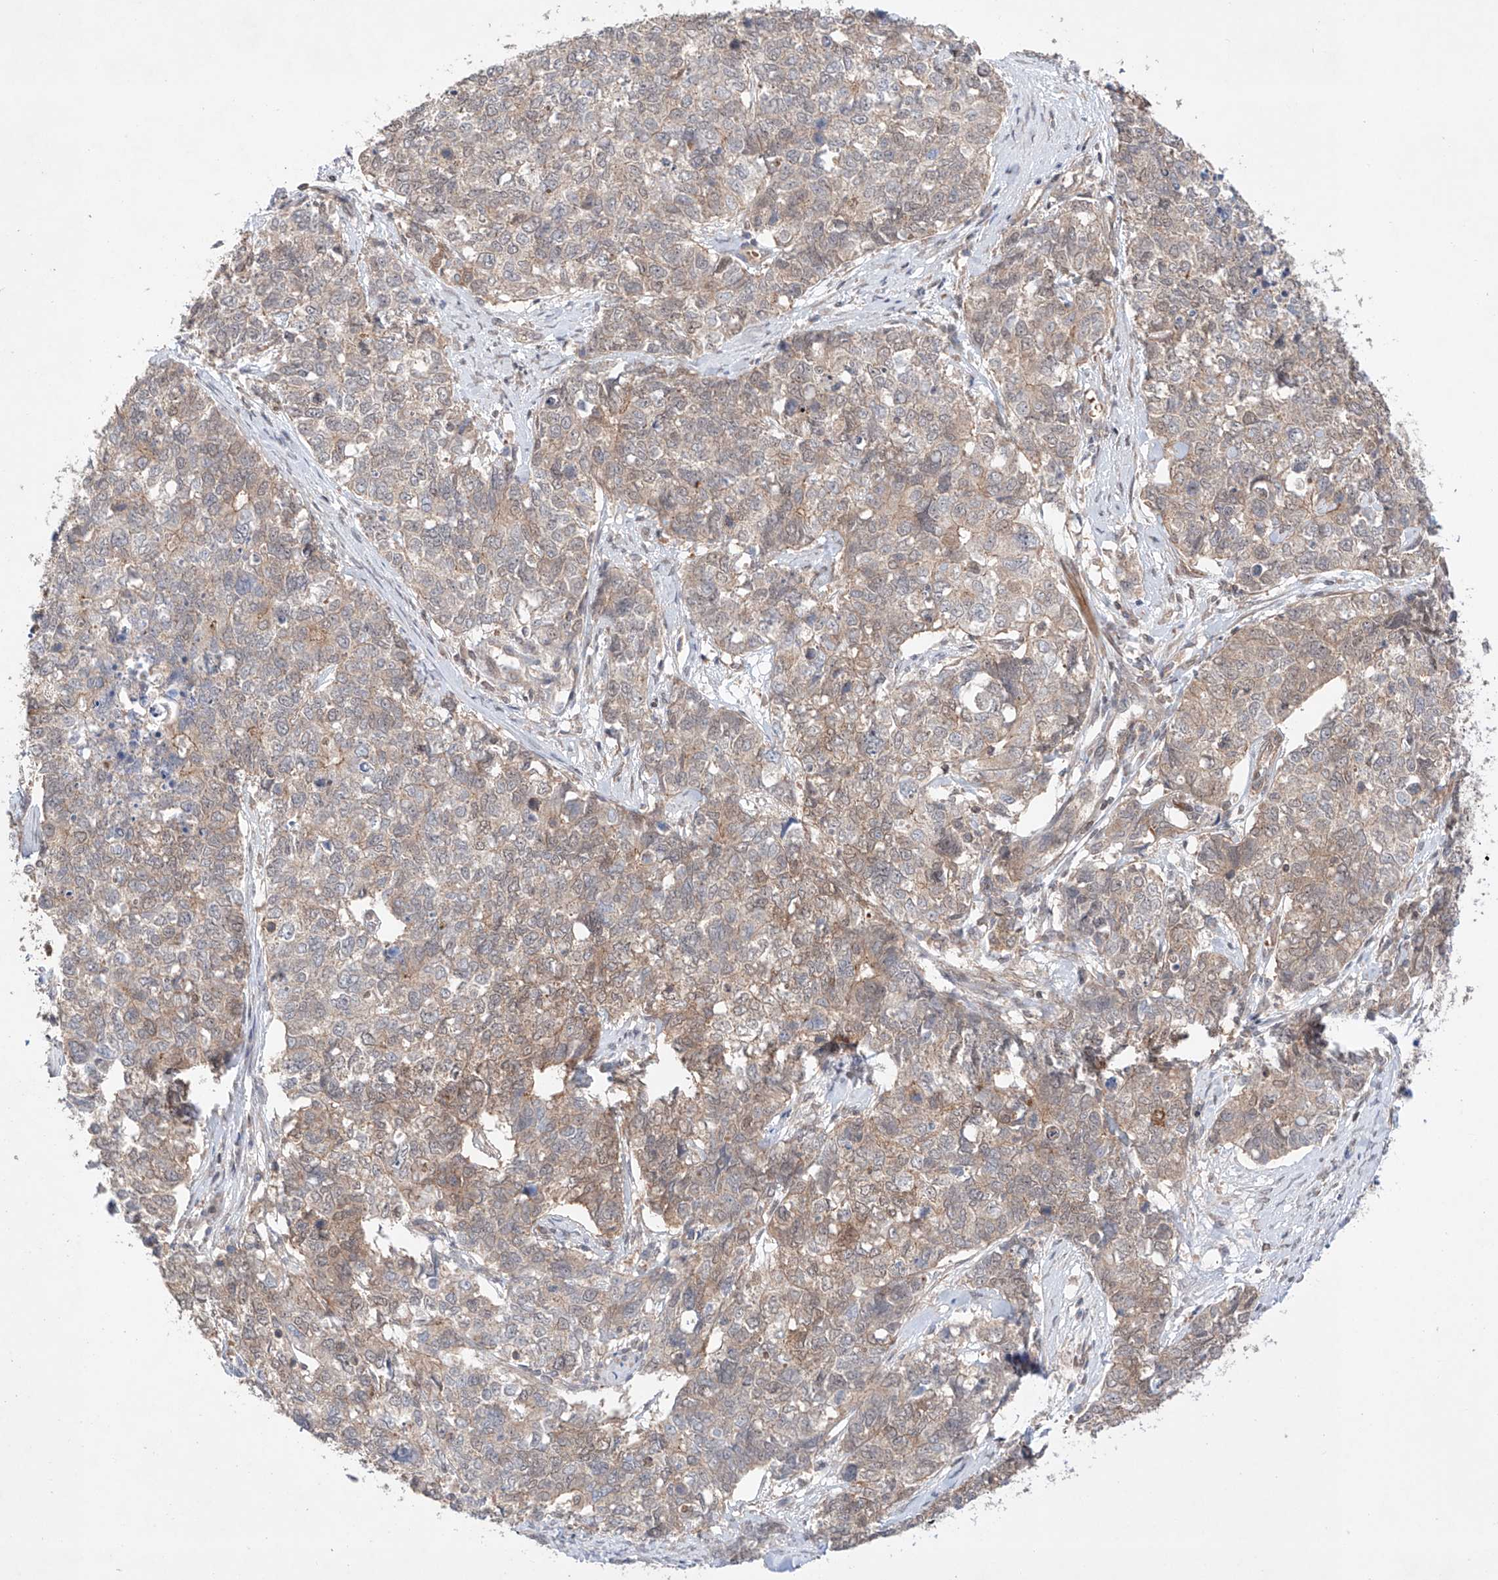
{"staining": {"intensity": "weak", "quantity": "<25%", "location": "cytoplasmic/membranous"}, "tissue": "cervical cancer", "cell_type": "Tumor cells", "image_type": "cancer", "snomed": [{"axis": "morphology", "description": "Squamous cell carcinoma, NOS"}, {"axis": "topography", "description": "Cervix"}], "caption": "This is a histopathology image of IHC staining of cervical cancer, which shows no expression in tumor cells.", "gene": "TSR2", "patient": {"sex": "female", "age": 63}}